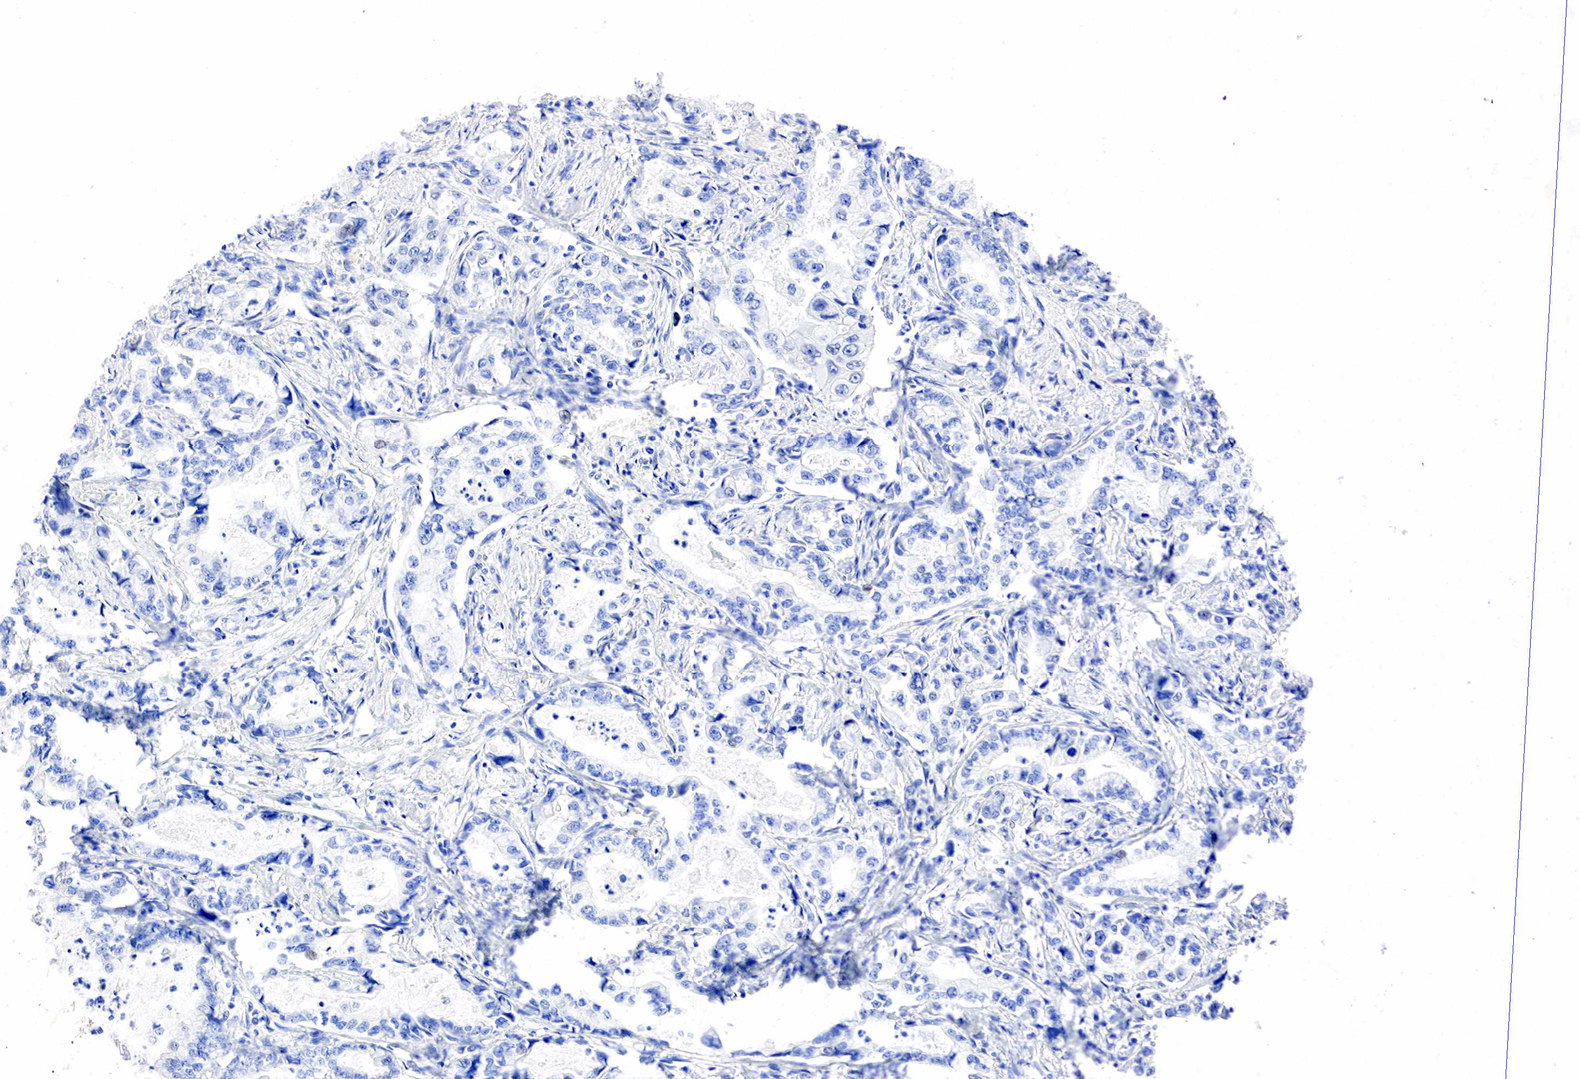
{"staining": {"intensity": "negative", "quantity": "none", "location": "none"}, "tissue": "stomach cancer", "cell_type": "Tumor cells", "image_type": "cancer", "snomed": [{"axis": "morphology", "description": "Adenocarcinoma, NOS"}, {"axis": "topography", "description": "Pancreas"}, {"axis": "topography", "description": "Stomach, upper"}], "caption": "DAB (3,3'-diaminobenzidine) immunohistochemical staining of human stomach cancer (adenocarcinoma) shows no significant staining in tumor cells. (Brightfield microscopy of DAB (3,3'-diaminobenzidine) immunohistochemistry (IHC) at high magnification).", "gene": "PGR", "patient": {"sex": "male", "age": 77}}